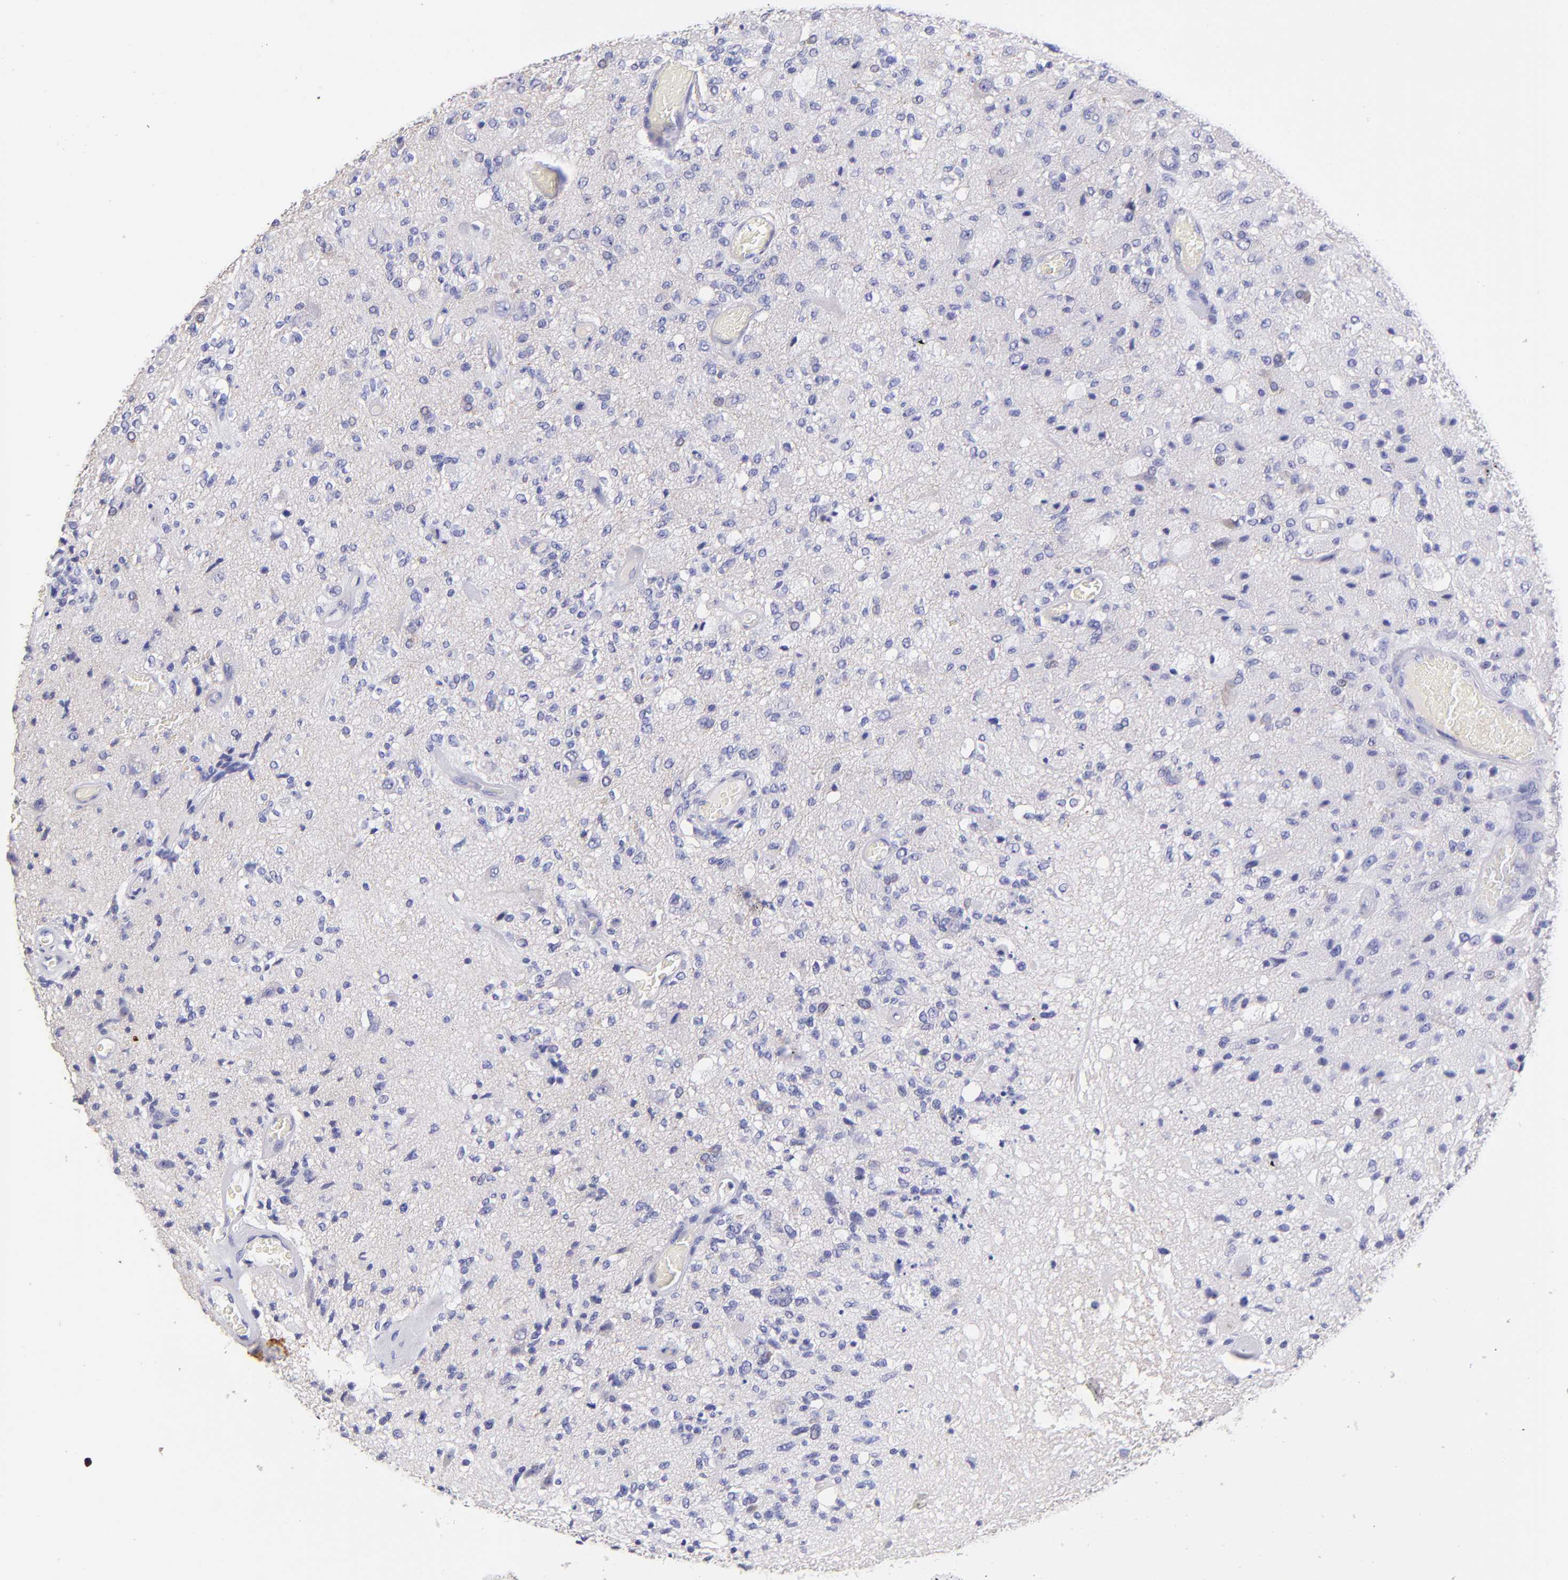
{"staining": {"intensity": "negative", "quantity": "none", "location": "none"}, "tissue": "glioma", "cell_type": "Tumor cells", "image_type": "cancer", "snomed": [{"axis": "morphology", "description": "Normal tissue, NOS"}, {"axis": "morphology", "description": "Glioma, malignant, High grade"}, {"axis": "topography", "description": "Cerebral cortex"}], "caption": "Tumor cells show no significant protein positivity in malignant glioma (high-grade).", "gene": "RAB3B", "patient": {"sex": "male", "age": 77}}